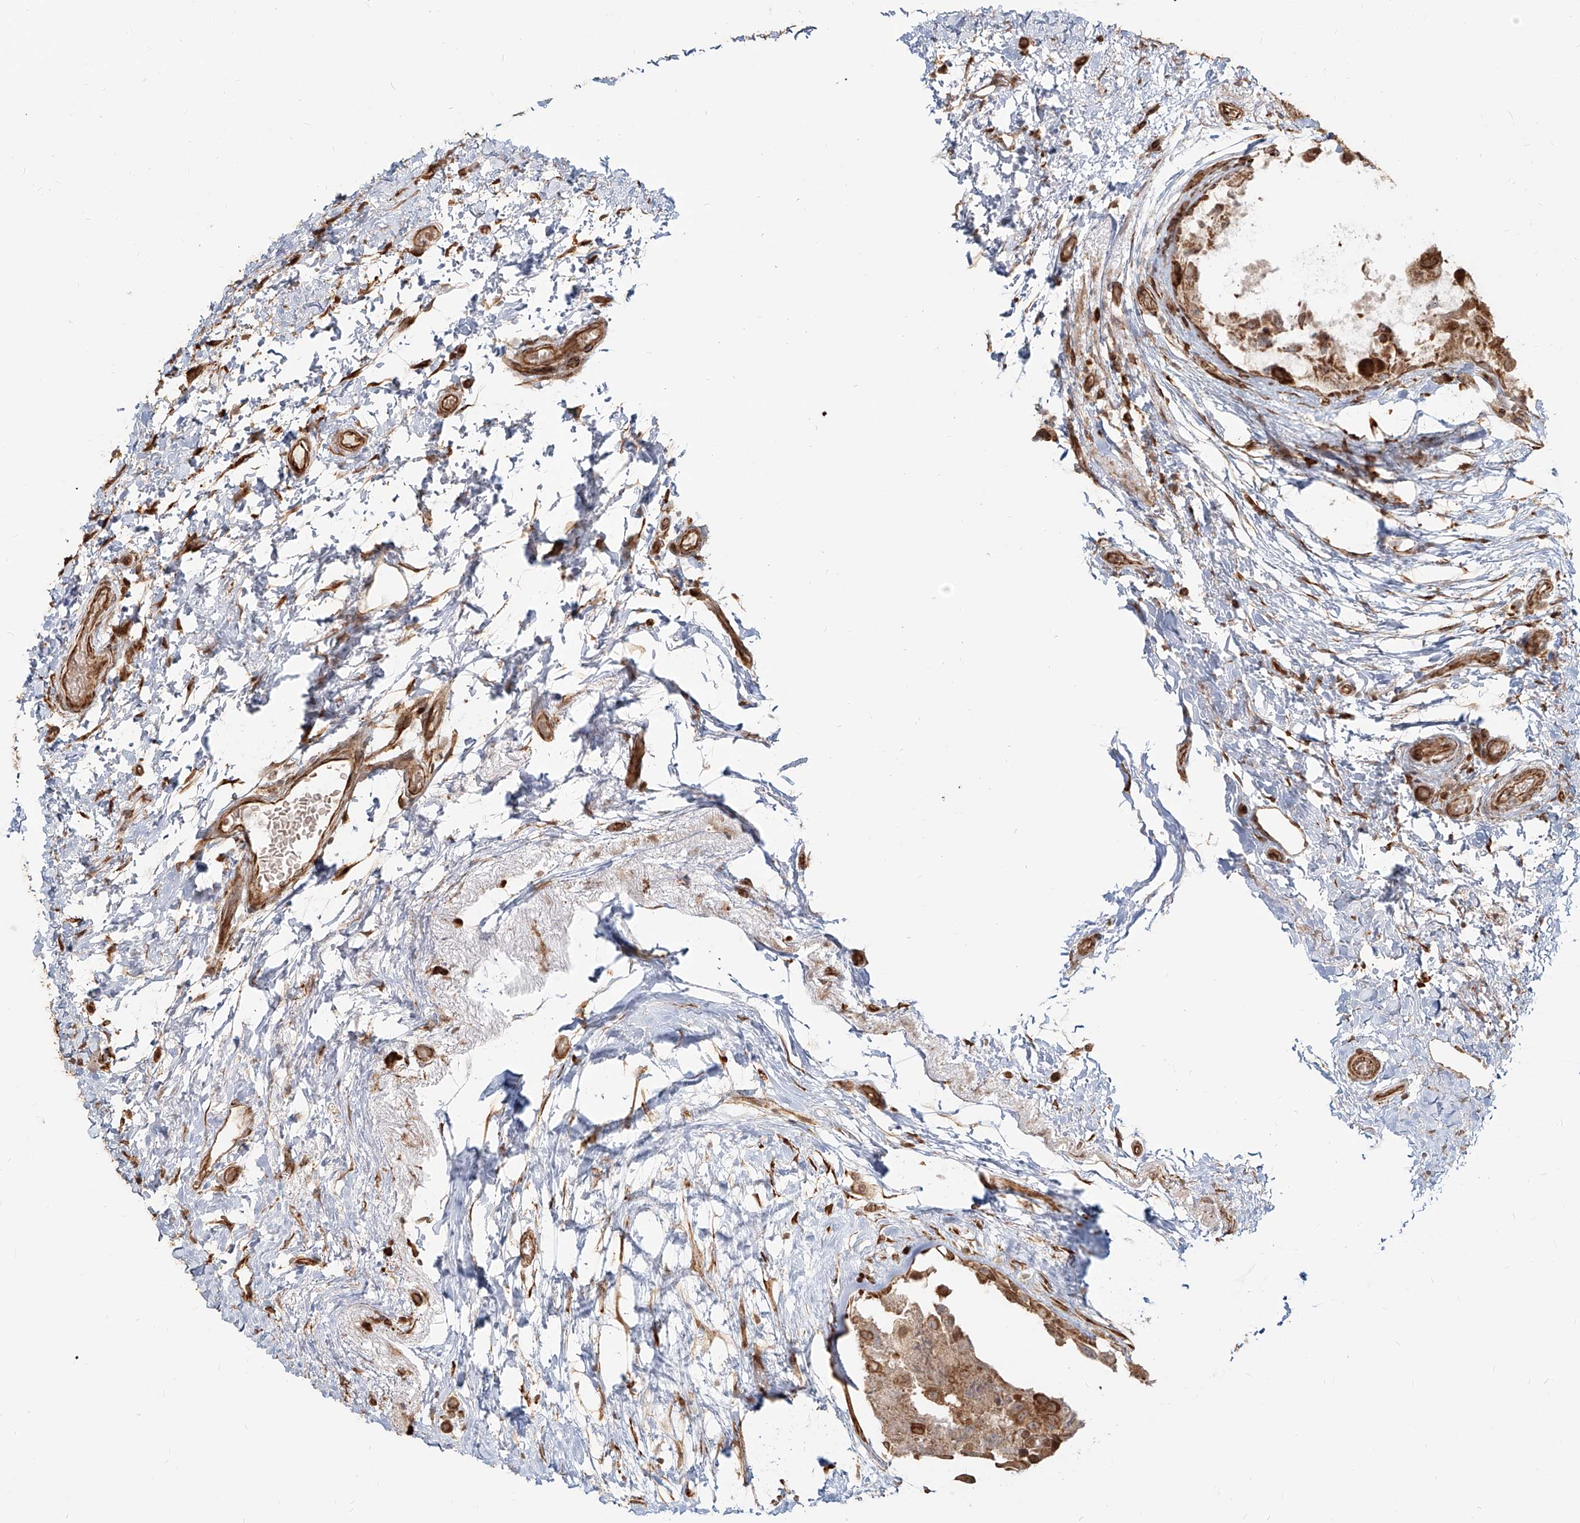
{"staining": {"intensity": "moderate", "quantity": ">75%", "location": "cytoplasmic/membranous"}, "tissue": "breast cancer", "cell_type": "Tumor cells", "image_type": "cancer", "snomed": [{"axis": "morphology", "description": "Duct carcinoma"}, {"axis": "topography", "description": "Breast"}], "caption": "Immunohistochemistry of human breast cancer exhibits medium levels of moderate cytoplasmic/membranous expression in about >75% of tumor cells. (IHC, brightfield microscopy, high magnification).", "gene": "UBE2K", "patient": {"sex": "female", "age": 62}}